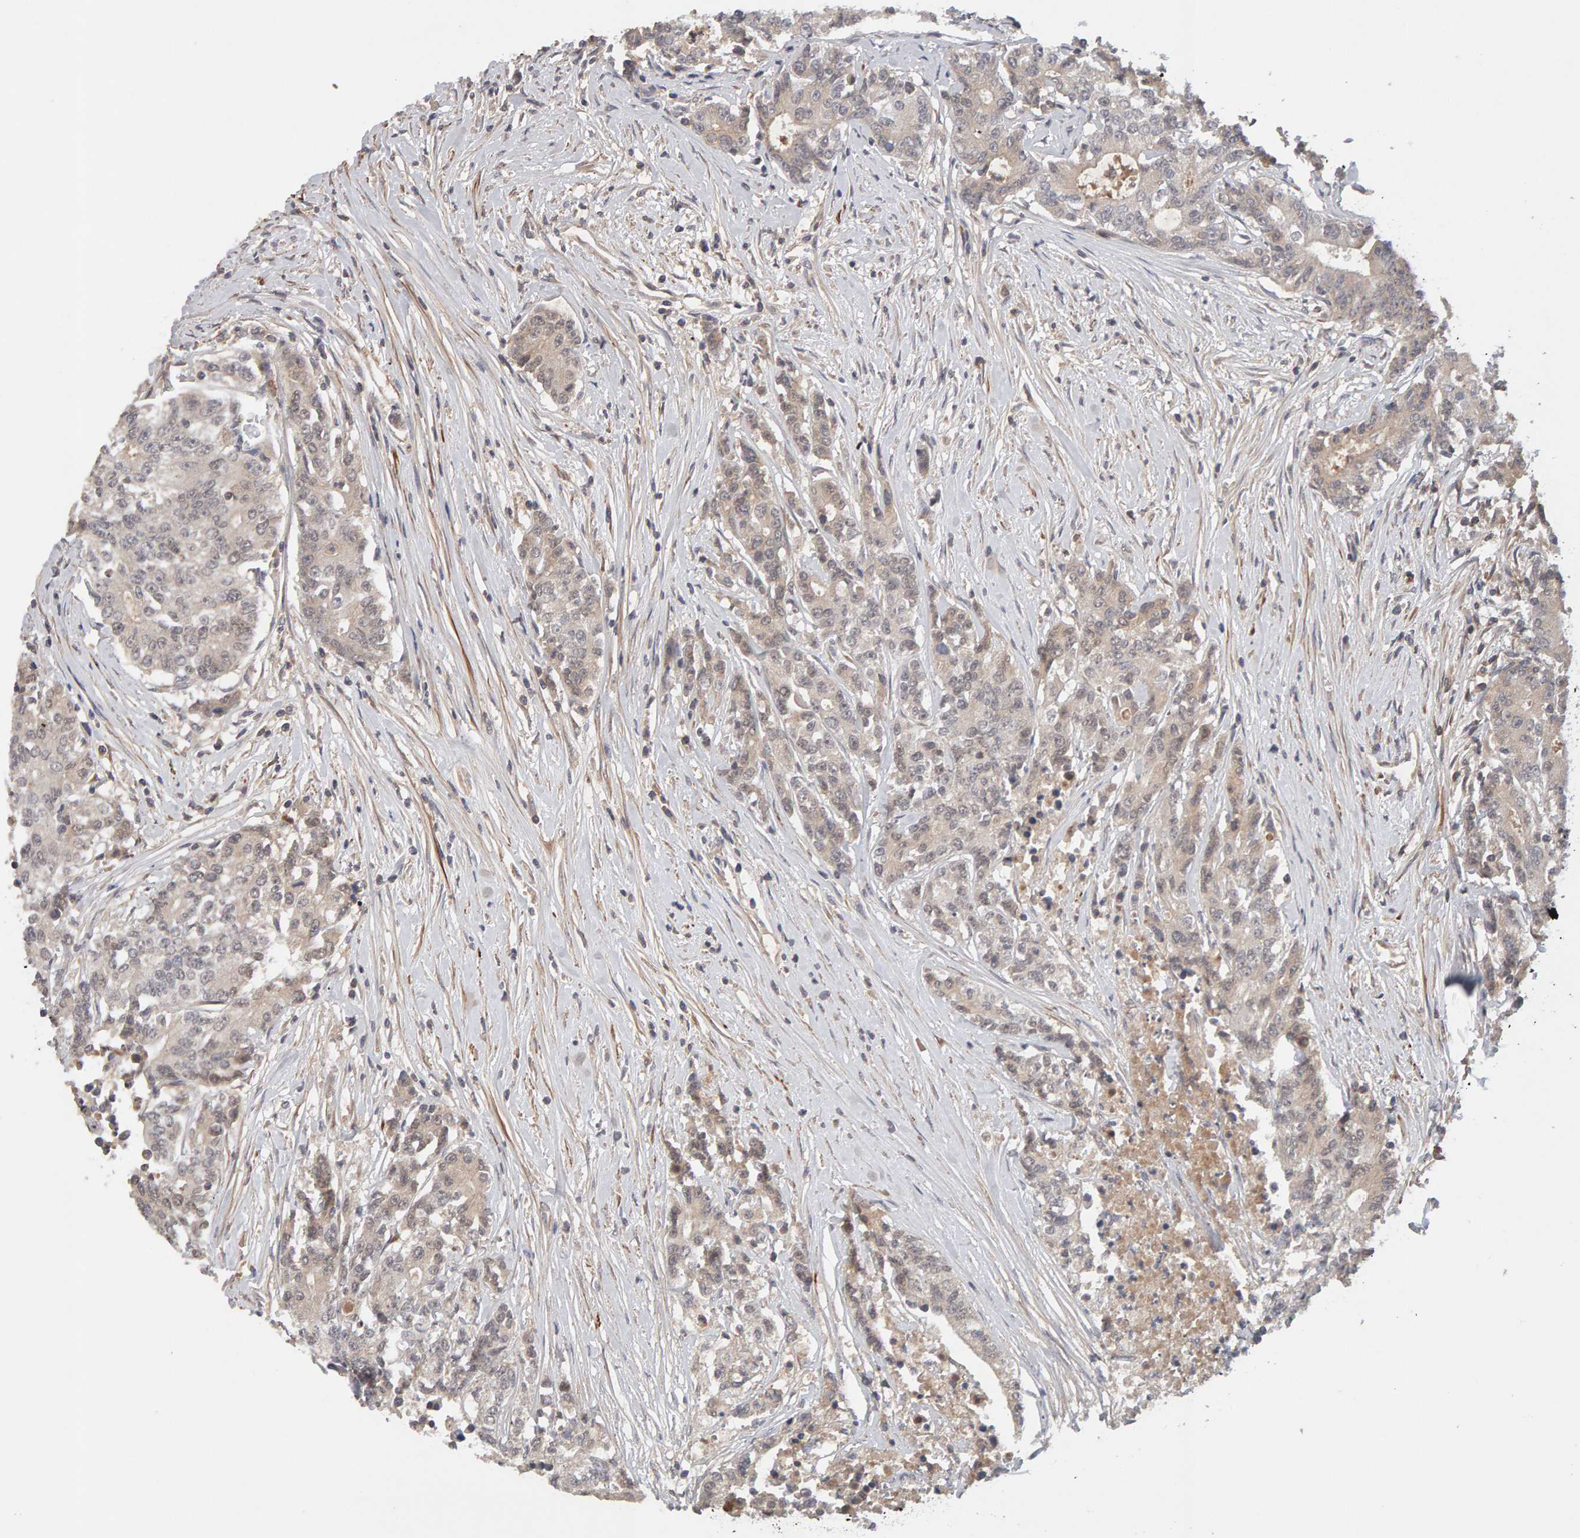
{"staining": {"intensity": "weak", "quantity": ">75%", "location": "cytoplasmic/membranous,nuclear"}, "tissue": "colorectal cancer", "cell_type": "Tumor cells", "image_type": "cancer", "snomed": [{"axis": "morphology", "description": "Adenocarcinoma, NOS"}, {"axis": "topography", "description": "Colon"}], "caption": "IHC photomicrograph of adenocarcinoma (colorectal) stained for a protein (brown), which shows low levels of weak cytoplasmic/membranous and nuclear staining in about >75% of tumor cells.", "gene": "NUDCD1", "patient": {"sex": "female", "age": 77}}